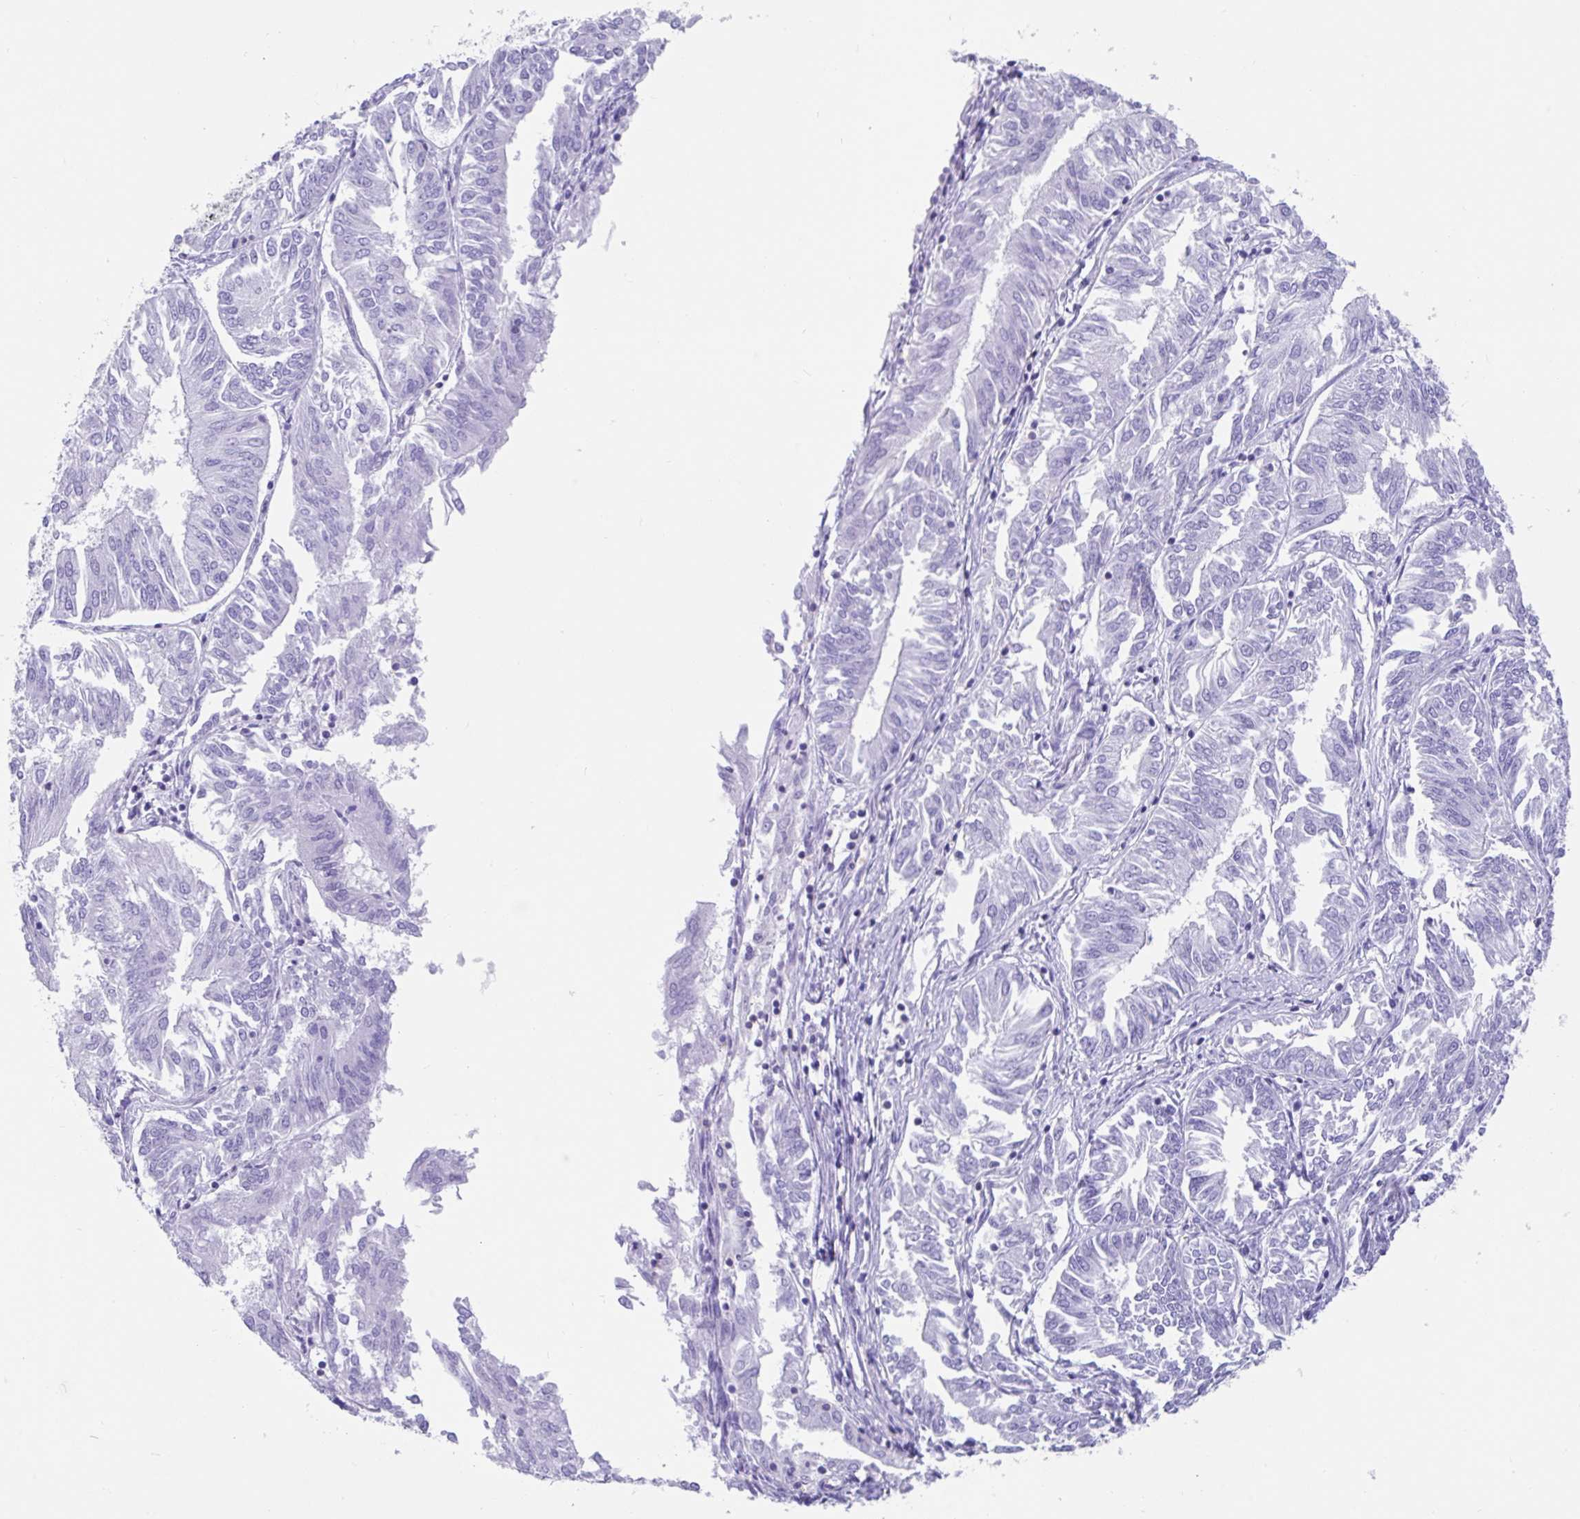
{"staining": {"intensity": "negative", "quantity": "none", "location": "none"}, "tissue": "endometrial cancer", "cell_type": "Tumor cells", "image_type": "cancer", "snomed": [{"axis": "morphology", "description": "Adenocarcinoma, NOS"}, {"axis": "topography", "description": "Endometrium"}], "caption": "Tumor cells are negative for brown protein staining in endometrial cancer.", "gene": "FAM107A", "patient": {"sex": "female", "age": 58}}